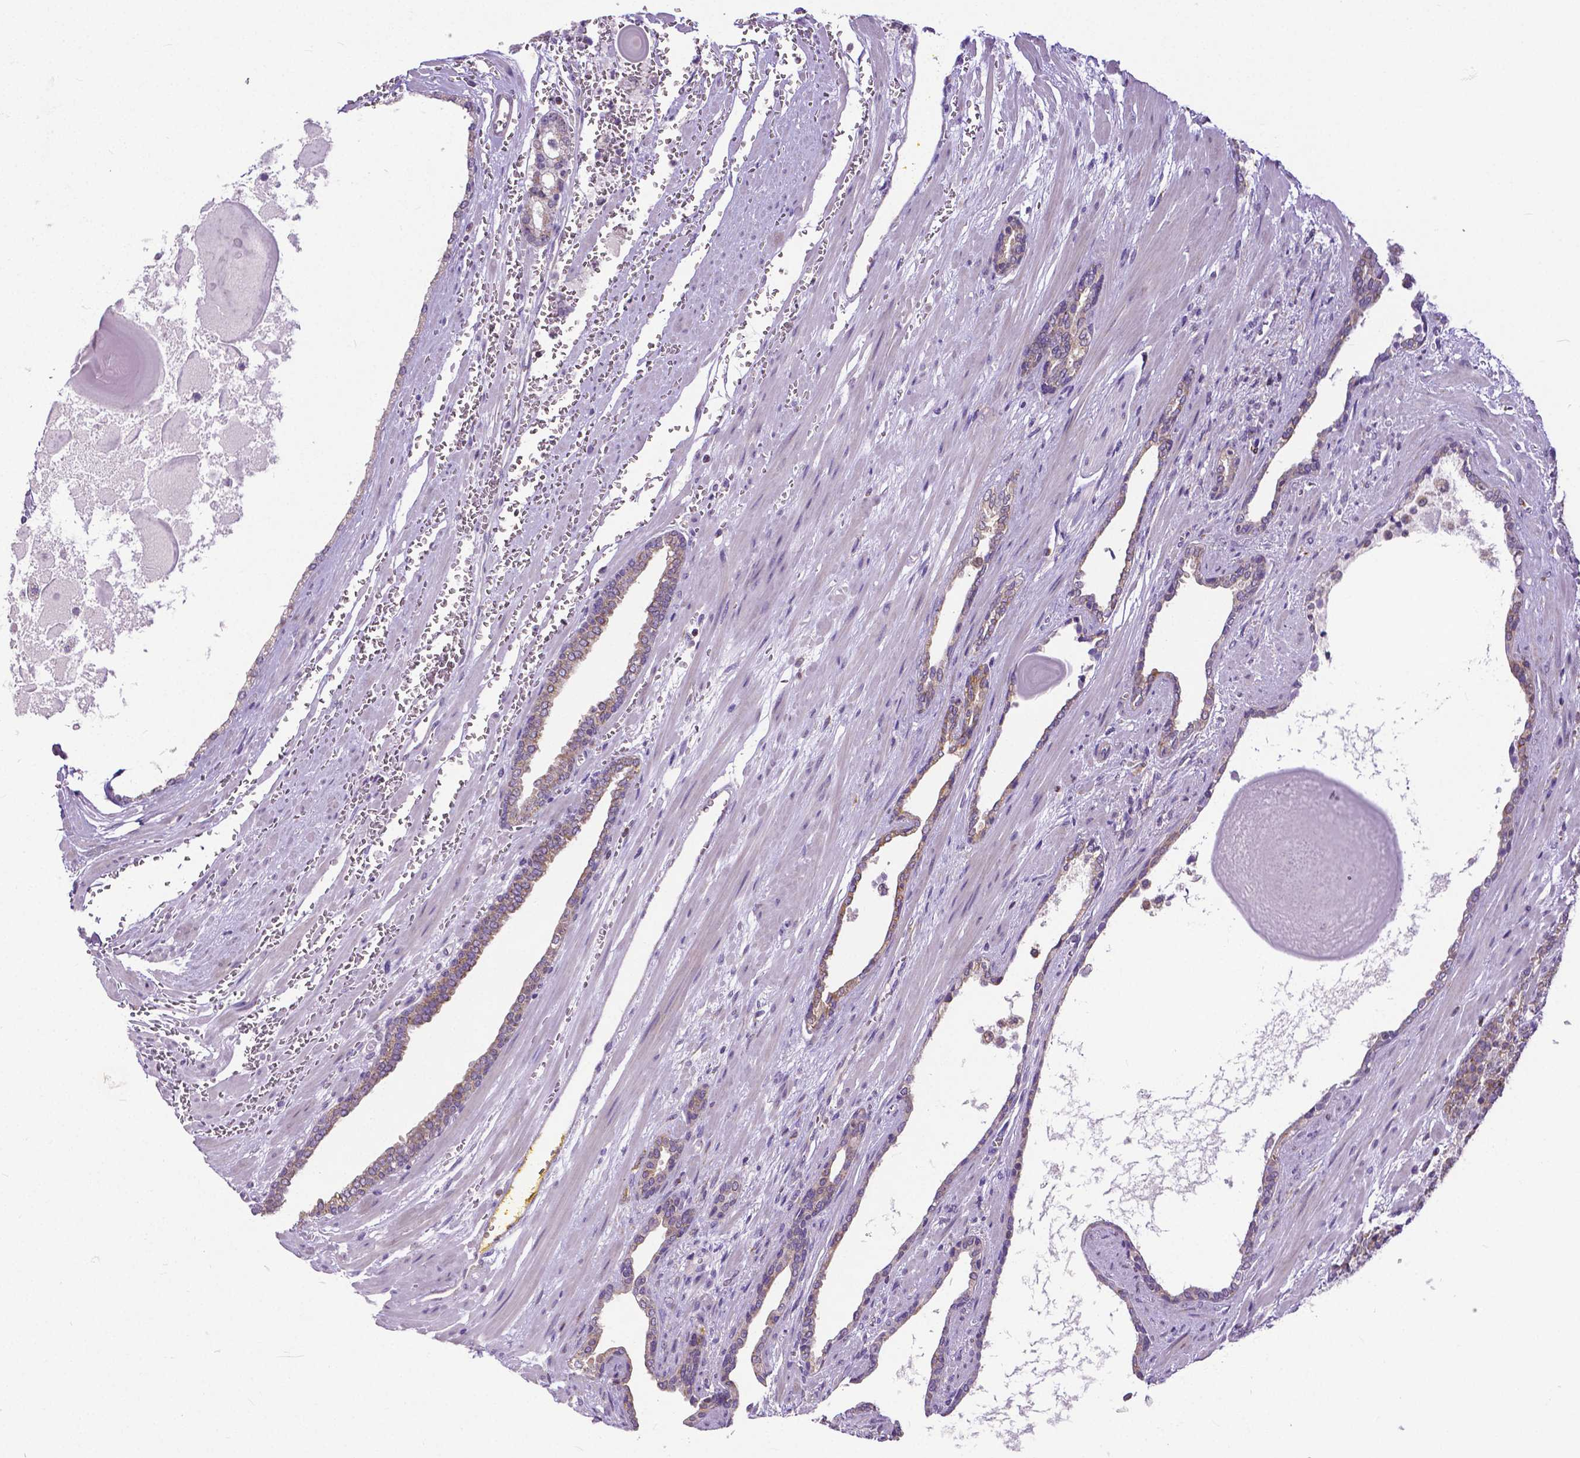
{"staining": {"intensity": "weak", "quantity": "25%-75%", "location": "cytoplasmic/membranous"}, "tissue": "prostate cancer", "cell_type": "Tumor cells", "image_type": "cancer", "snomed": [{"axis": "morphology", "description": "Adenocarcinoma, High grade"}, {"axis": "topography", "description": "Prostate"}], "caption": "Immunohistochemistry (IHC) (DAB) staining of human high-grade adenocarcinoma (prostate) shows weak cytoplasmic/membranous protein staining in approximately 25%-75% of tumor cells.", "gene": "MCL1", "patient": {"sex": "male", "age": 64}}